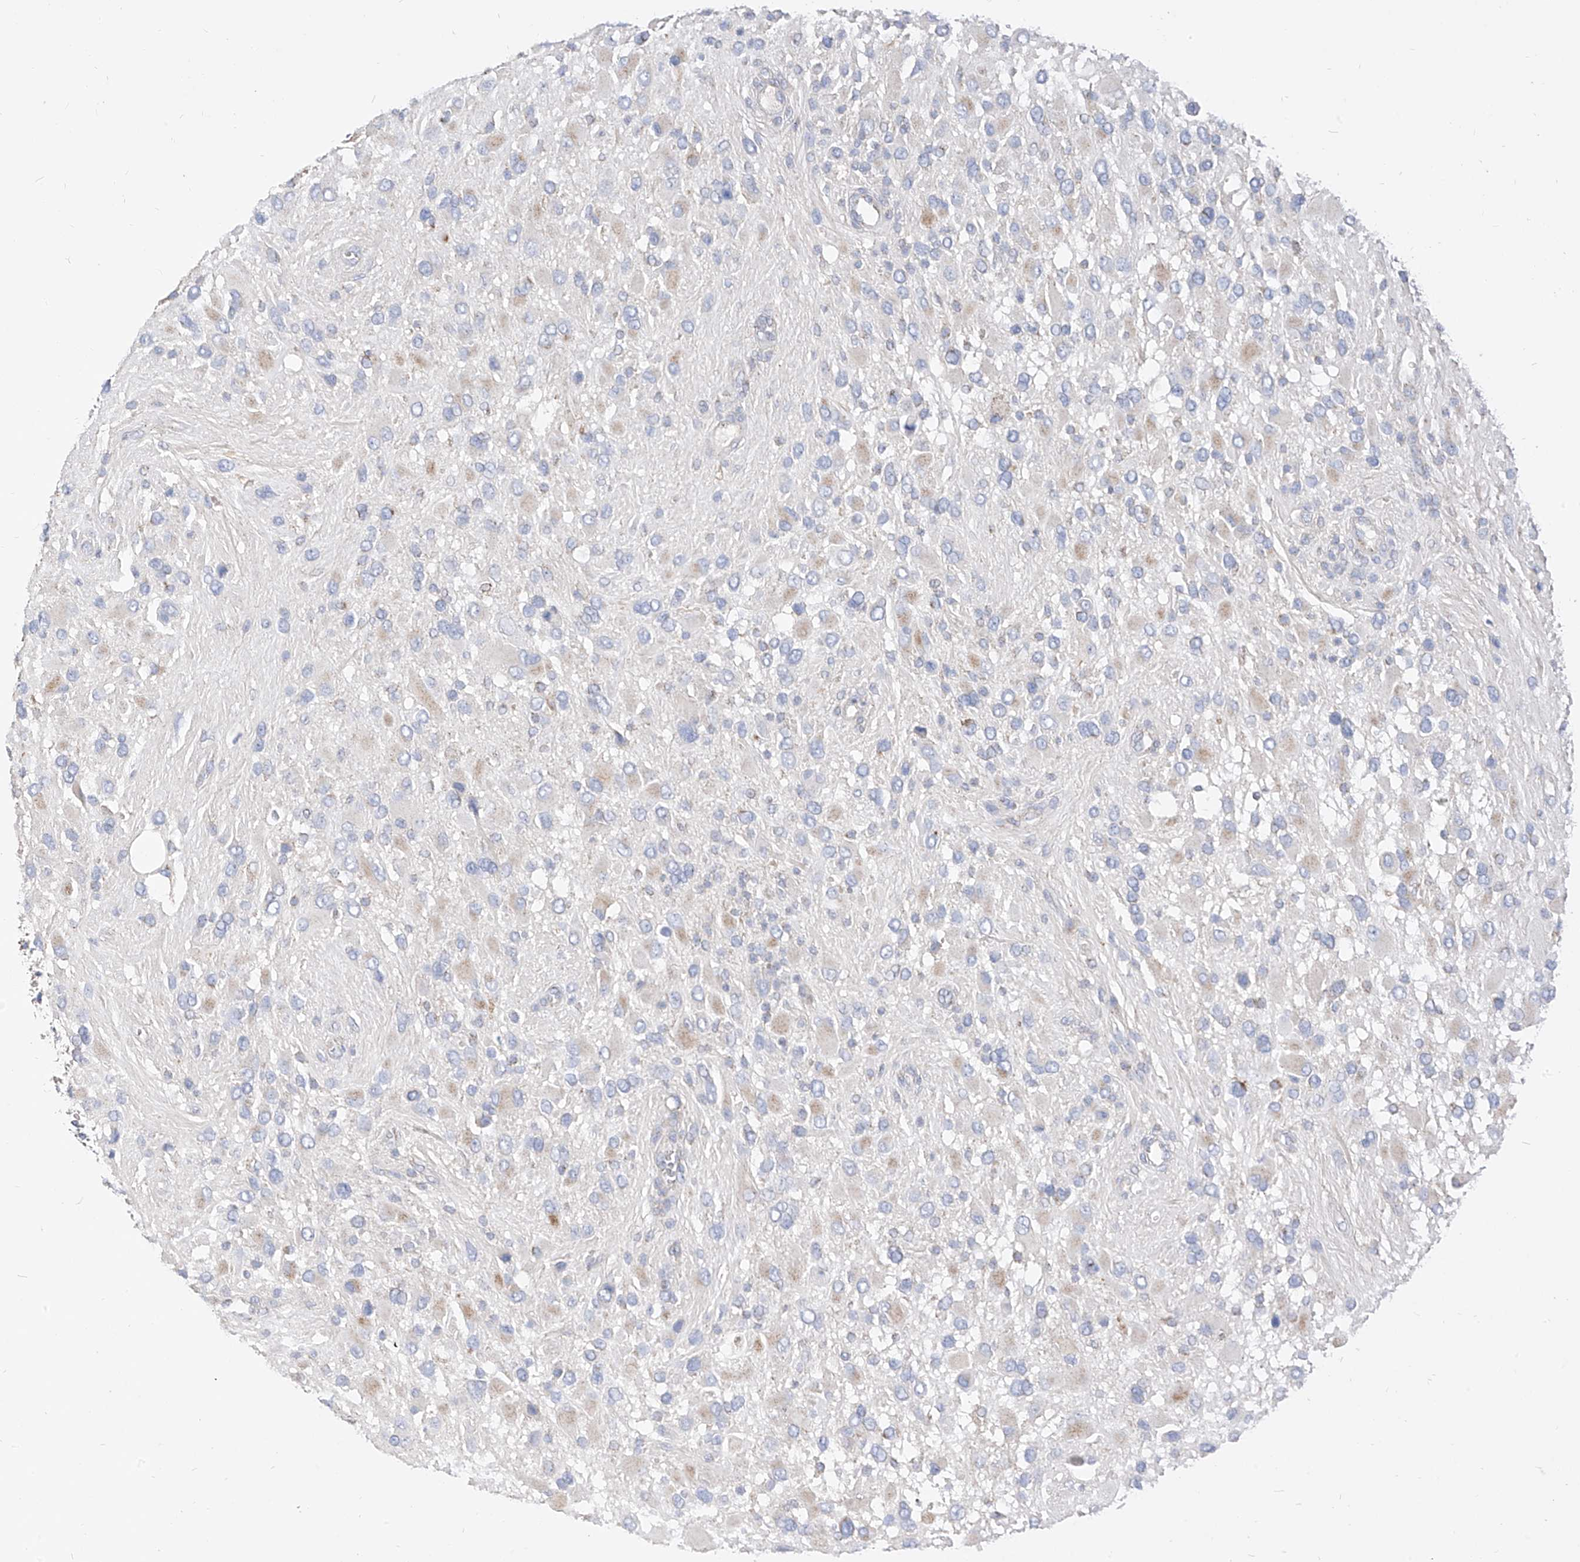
{"staining": {"intensity": "negative", "quantity": "none", "location": "none"}, "tissue": "glioma", "cell_type": "Tumor cells", "image_type": "cancer", "snomed": [{"axis": "morphology", "description": "Glioma, malignant, High grade"}, {"axis": "topography", "description": "Brain"}], "caption": "Protein analysis of glioma exhibits no significant positivity in tumor cells.", "gene": "RASA2", "patient": {"sex": "male", "age": 53}}